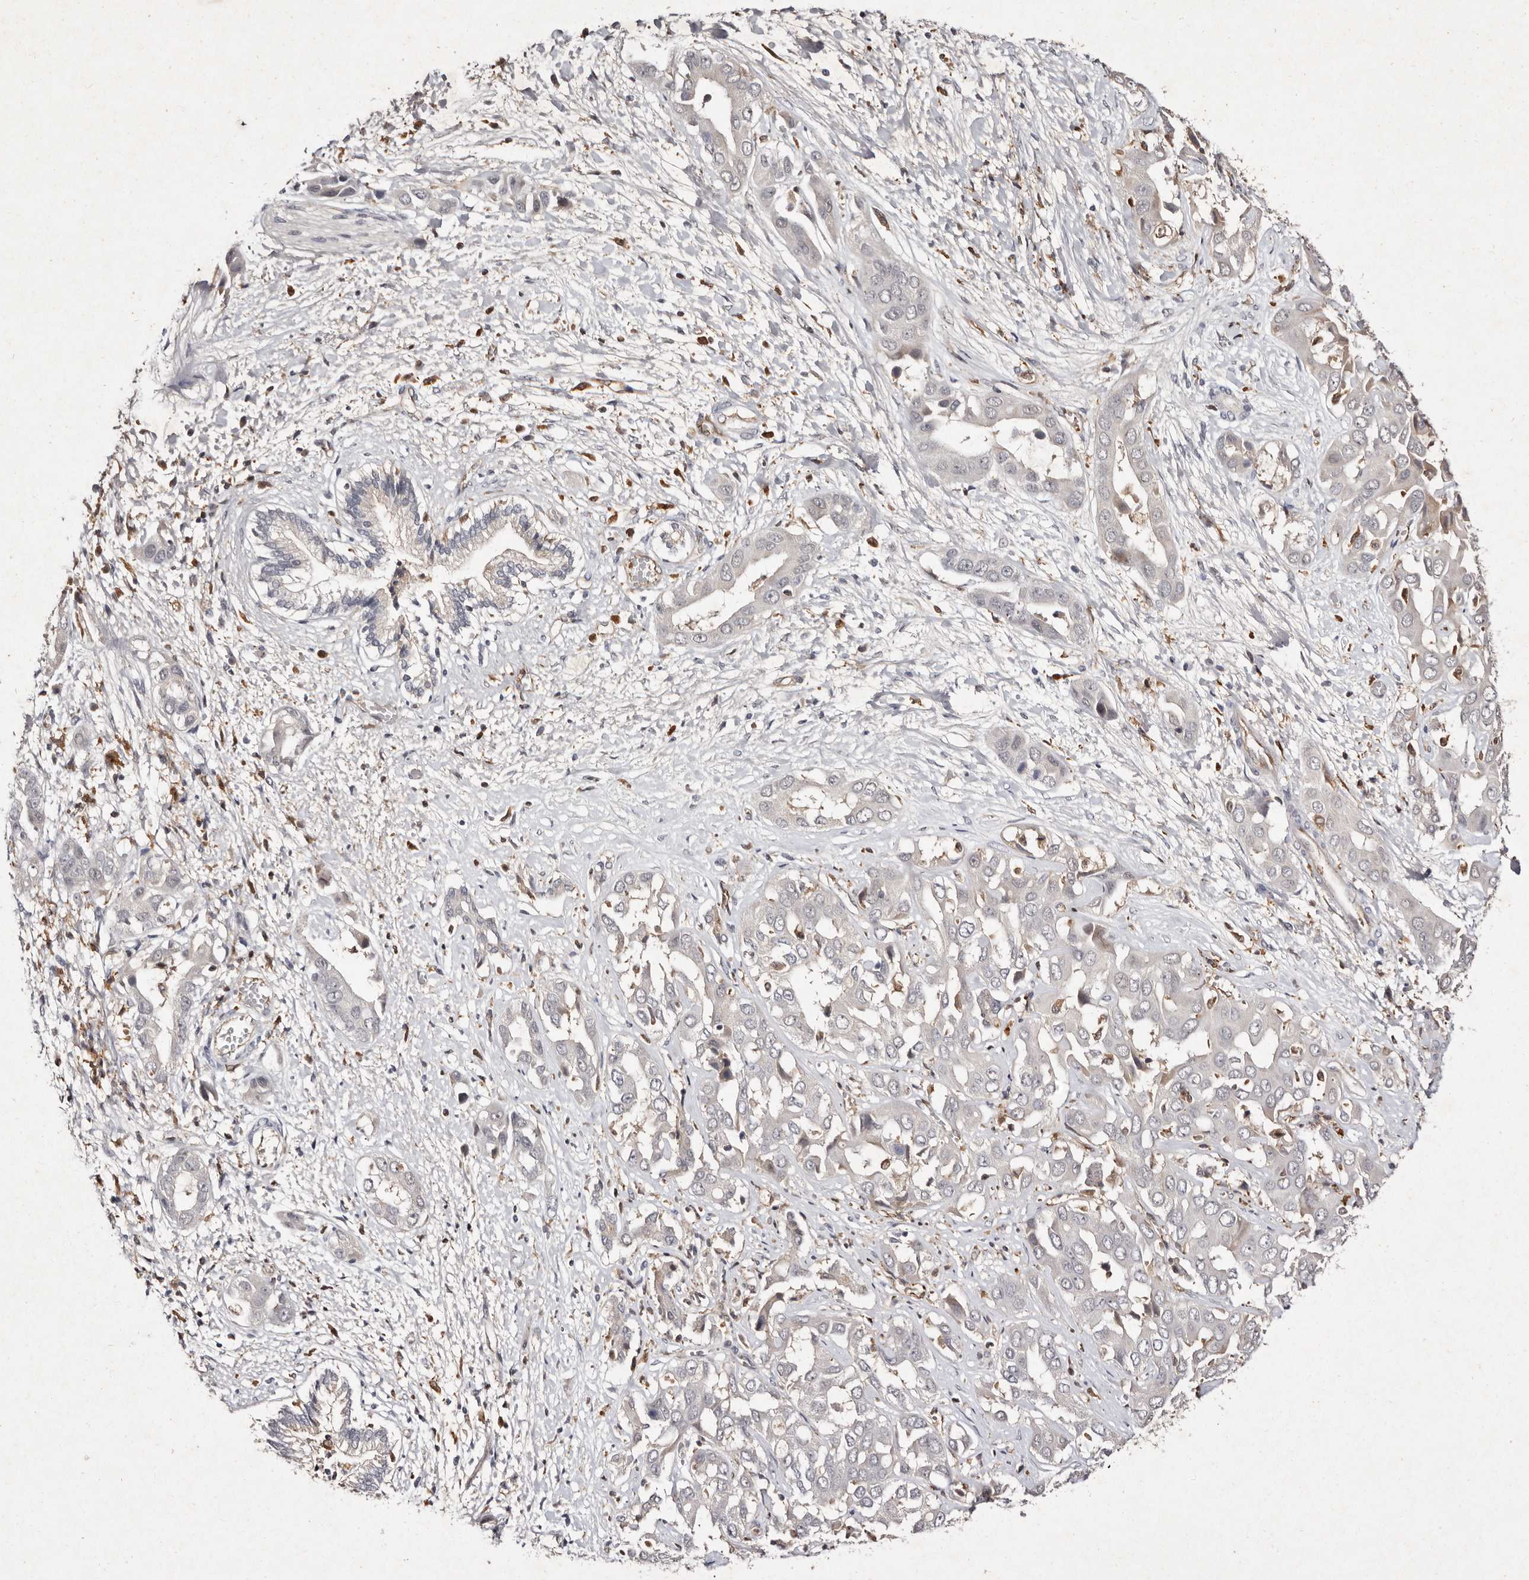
{"staining": {"intensity": "negative", "quantity": "none", "location": "none"}, "tissue": "liver cancer", "cell_type": "Tumor cells", "image_type": "cancer", "snomed": [{"axis": "morphology", "description": "Cholangiocarcinoma"}, {"axis": "topography", "description": "Liver"}], "caption": "Immunohistochemical staining of liver cancer reveals no significant staining in tumor cells.", "gene": "GIMAP4", "patient": {"sex": "female", "age": 52}}